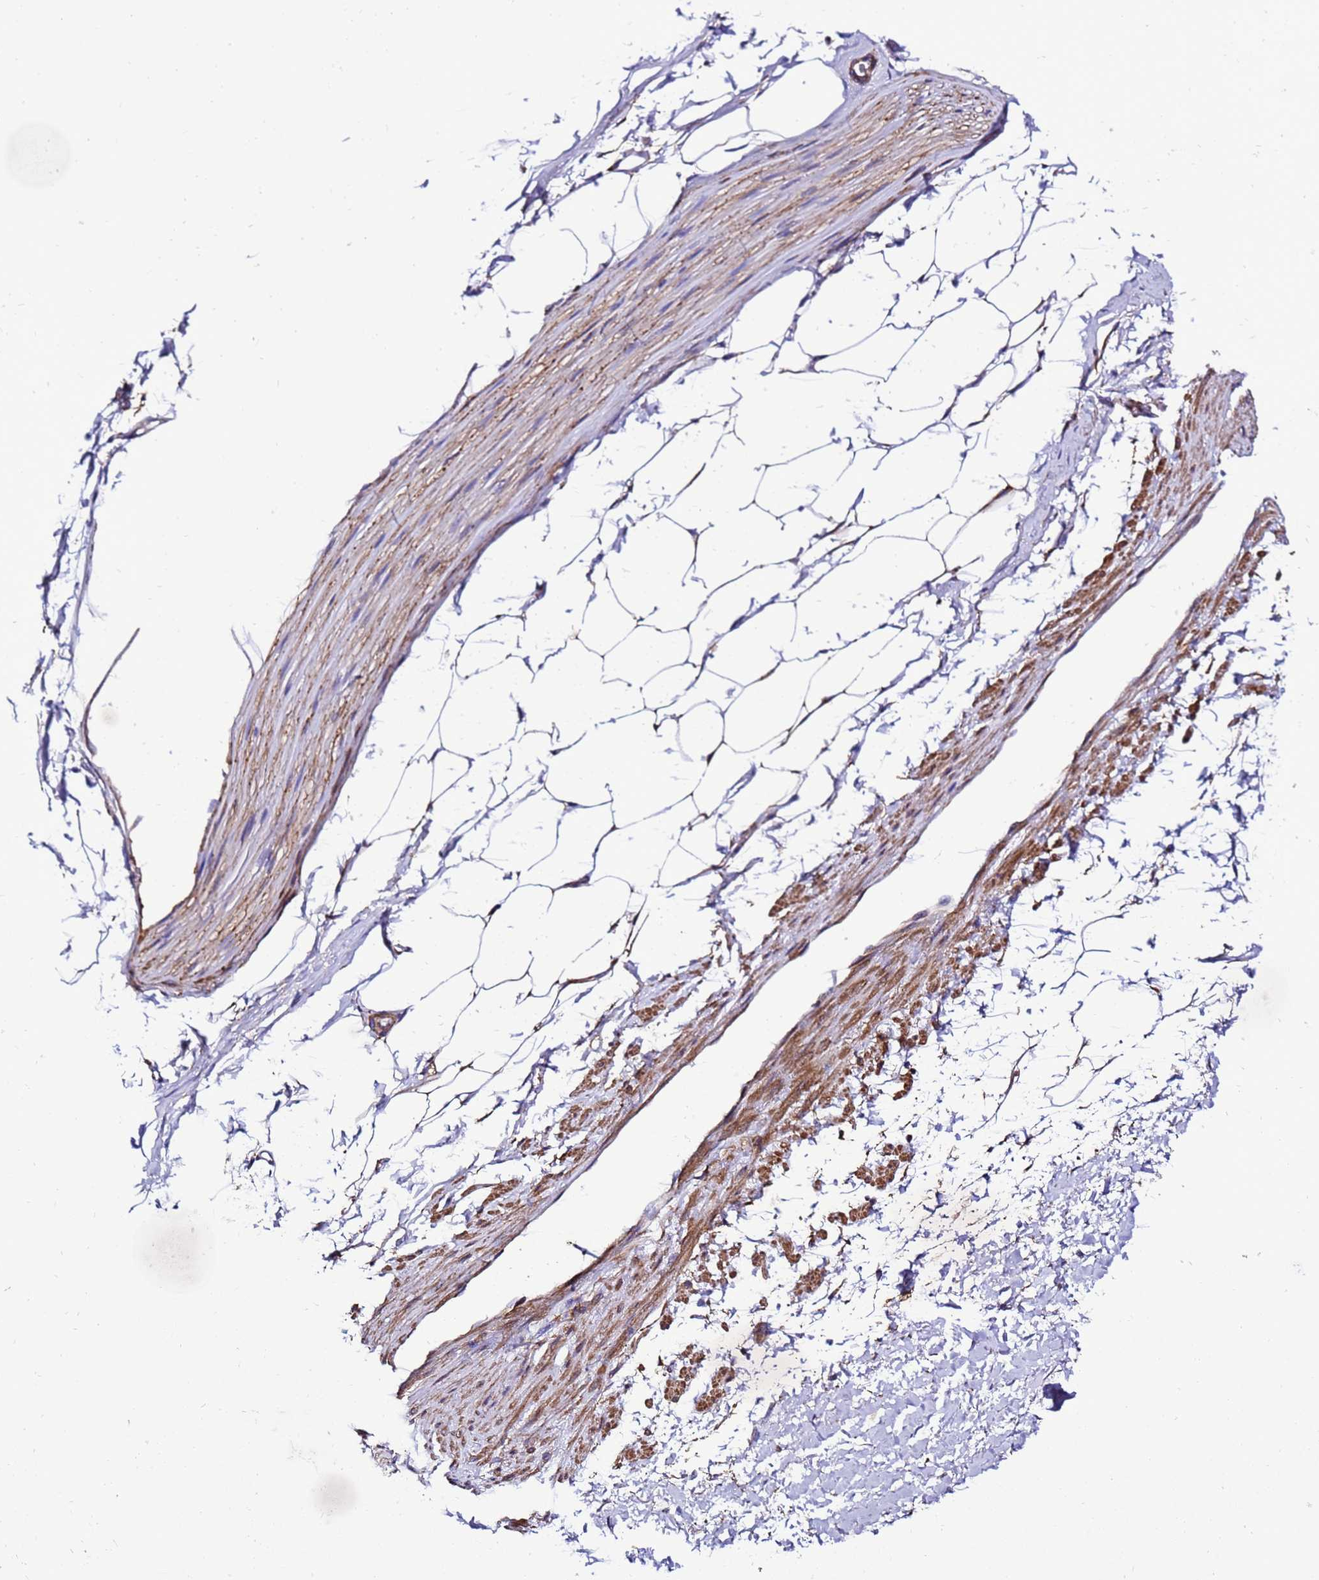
{"staining": {"intensity": "weak", "quantity": "25%-75%", "location": "cytoplasmic/membranous"}, "tissue": "adipose tissue", "cell_type": "Adipocytes", "image_type": "normal", "snomed": [{"axis": "morphology", "description": "Normal tissue, NOS"}, {"axis": "morphology", "description": "Adenocarcinoma, Low grade"}, {"axis": "topography", "description": "Prostate"}, {"axis": "topography", "description": "Peripheral nerve tissue"}], "caption": "A histopathology image showing weak cytoplasmic/membranous expression in approximately 25%-75% of adipocytes in unremarkable adipose tissue, as visualized by brown immunohistochemical staining.", "gene": "GZF1", "patient": {"sex": "male", "age": 63}}